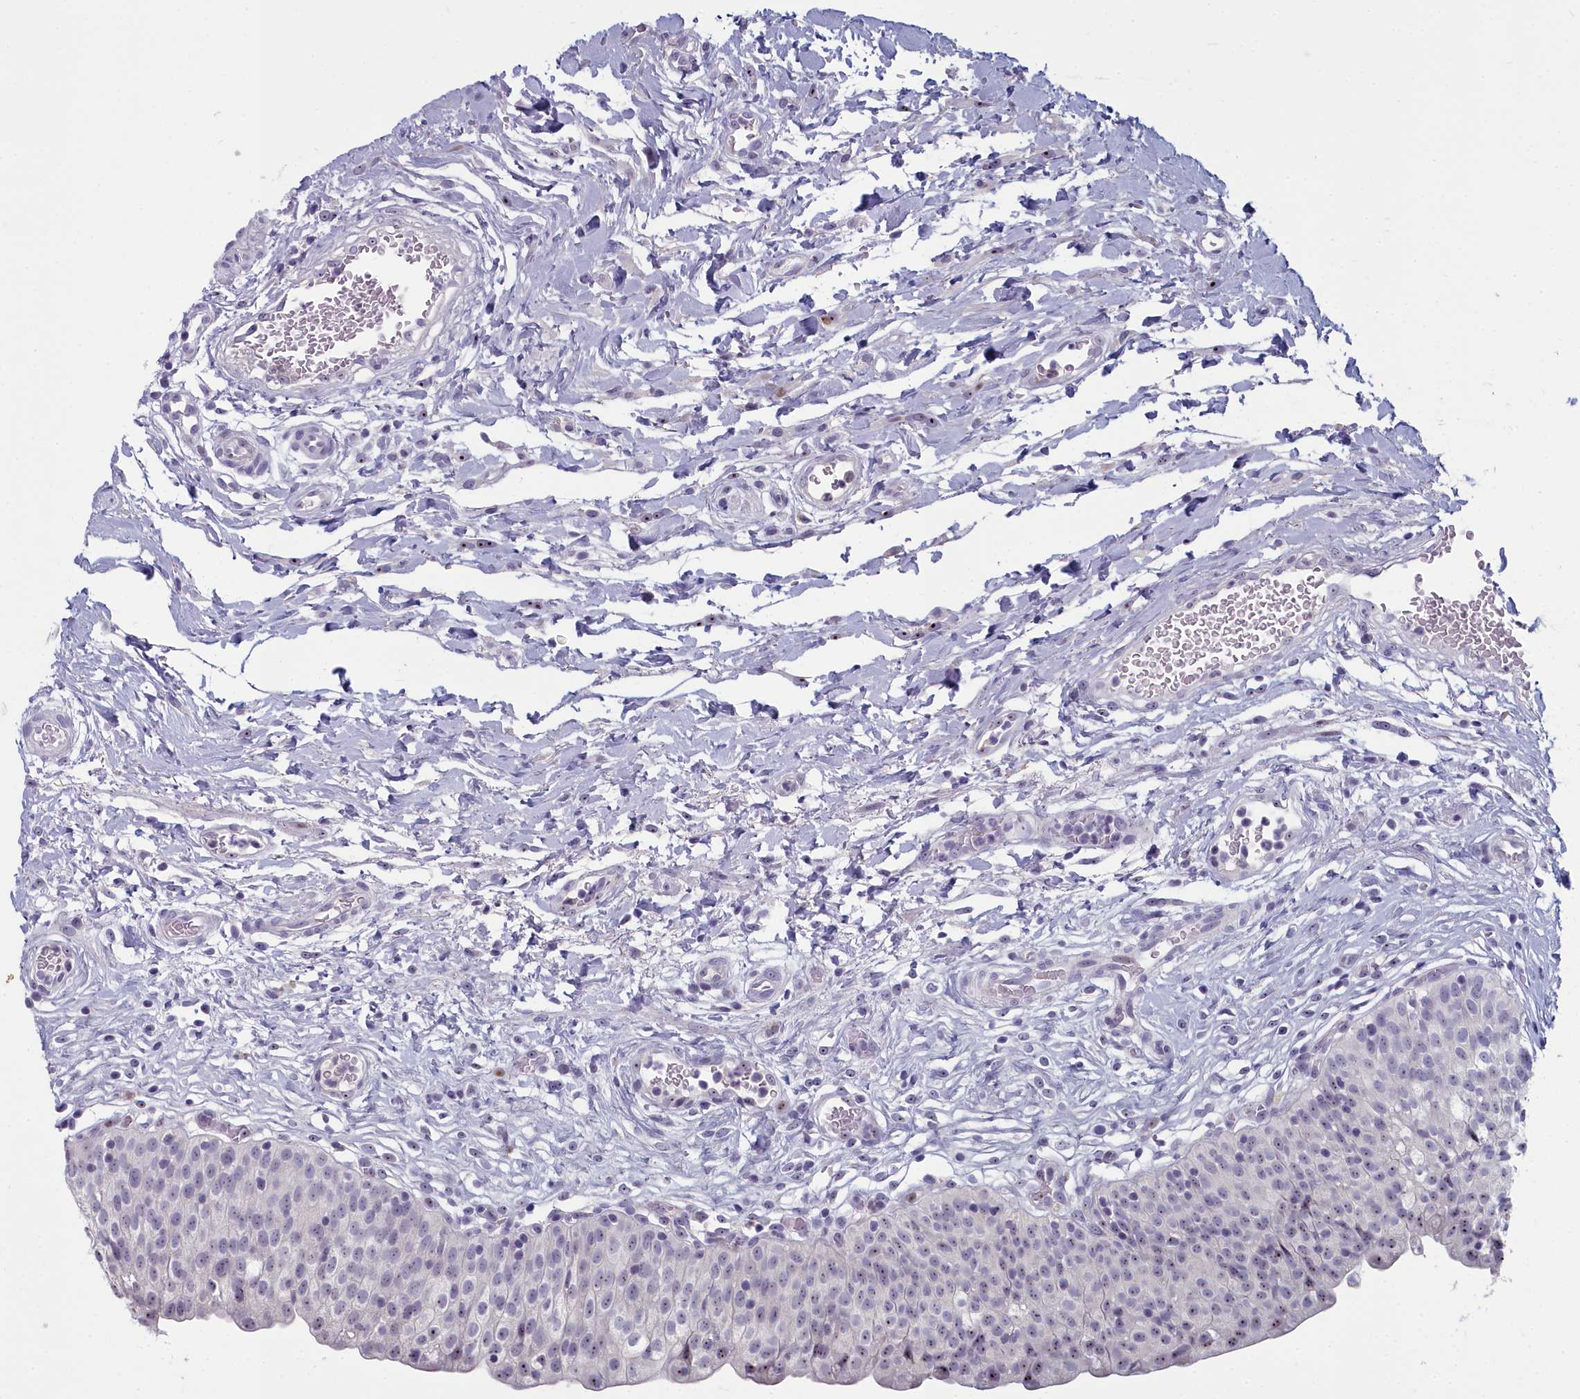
{"staining": {"intensity": "moderate", "quantity": "25%-75%", "location": "nuclear"}, "tissue": "urinary bladder", "cell_type": "Urothelial cells", "image_type": "normal", "snomed": [{"axis": "morphology", "description": "Normal tissue, NOS"}, {"axis": "topography", "description": "Urinary bladder"}], "caption": "Immunohistochemistry (IHC) staining of normal urinary bladder, which exhibits medium levels of moderate nuclear staining in approximately 25%-75% of urothelial cells indicating moderate nuclear protein positivity. The staining was performed using DAB (brown) for protein detection and nuclei were counterstained in hematoxylin (blue).", "gene": "INSYN2A", "patient": {"sex": "male", "age": 55}}